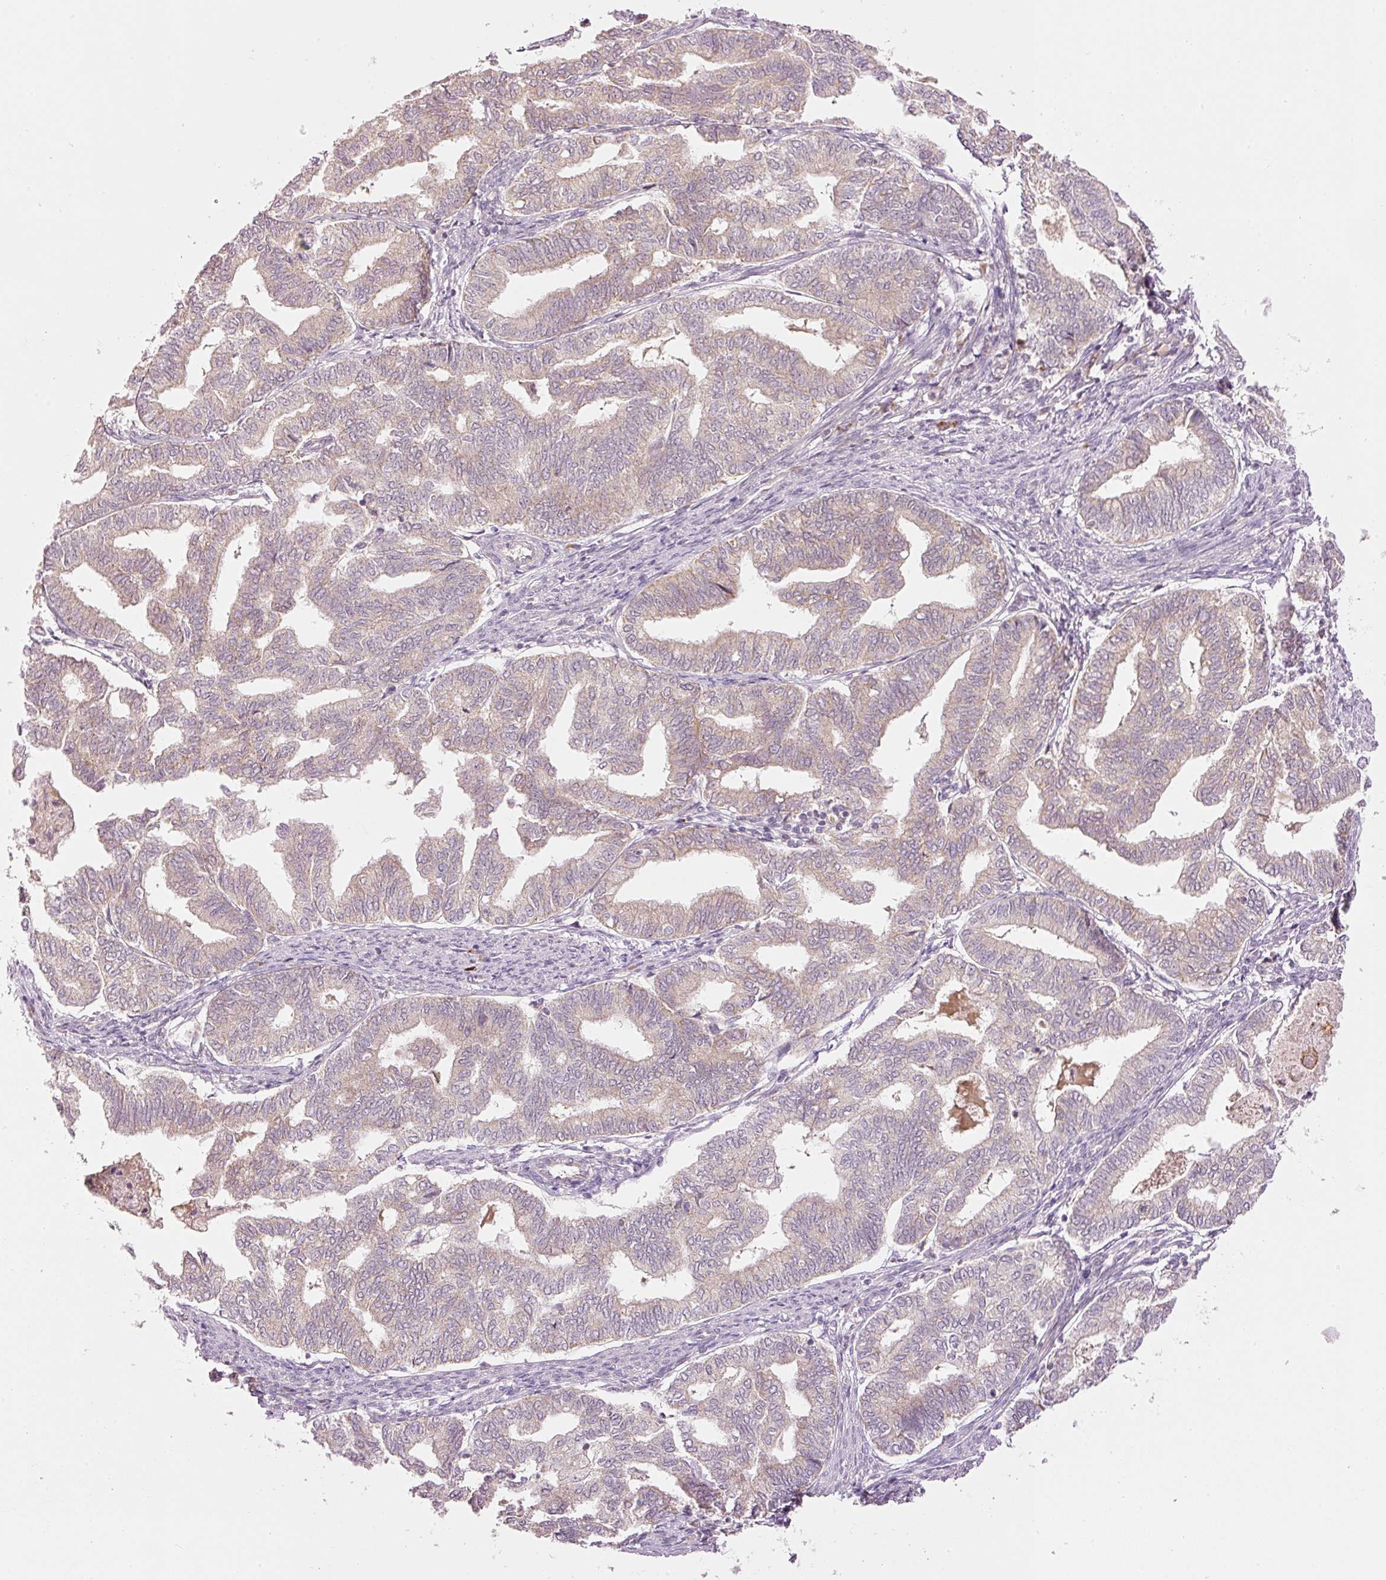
{"staining": {"intensity": "weak", "quantity": "25%-75%", "location": "cytoplasmic/membranous"}, "tissue": "endometrial cancer", "cell_type": "Tumor cells", "image_type": "cancer", "snomed": [{"axis": "morphology", "description": "Adenocarcinoma, NOS"}, {"axis": "topography", "description": "Endometrium"}], "caption": "Protein staining by immunohistochemistry displays weak cytoplasmic/membranous expression in approximately 25%-75% of tumor cells in endometrial cancer.", "gene": "CDC20B", "patient": {"sex": "female", "age": 79}}